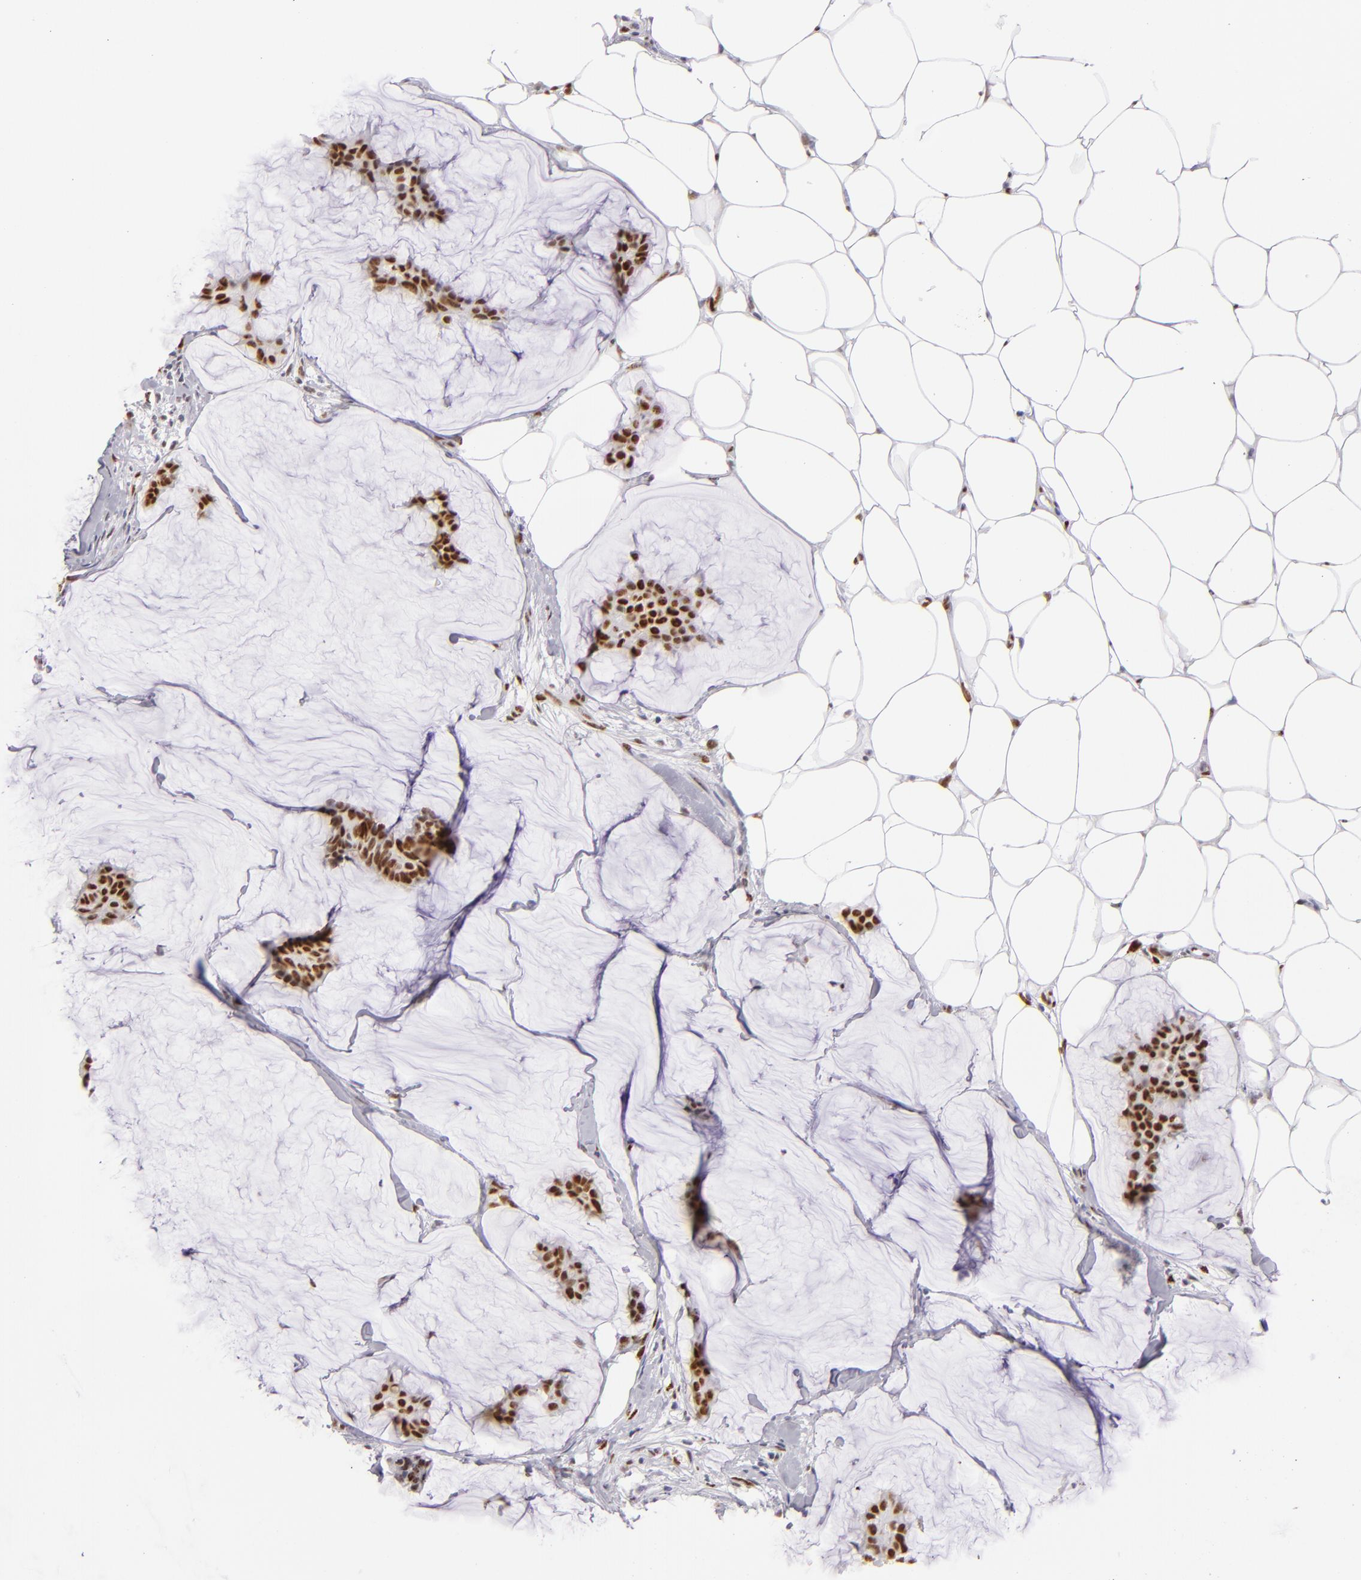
{"staining": {"intensity": "strong", "quantity": ">75%", "location": "nuclear"}, "tissue": "breast cancer", "cell_type": "Tumor cells", "image_type": "cancer", "snomed": [{"axis": "morphology", "description": "Duct carcinoma"}, {"axis": "topography", "description": "Breast"}], "caption": "Immunohistochemistry (IHC) histopathology image of human breast cancer (invasive ductal carcinoma) stained for a protein (brown), which displays high levels of strong nuclear expression in about >75% of tumor cells.", "gene": "TOP3A", "patient": {"sex": "female", "age": 93}}